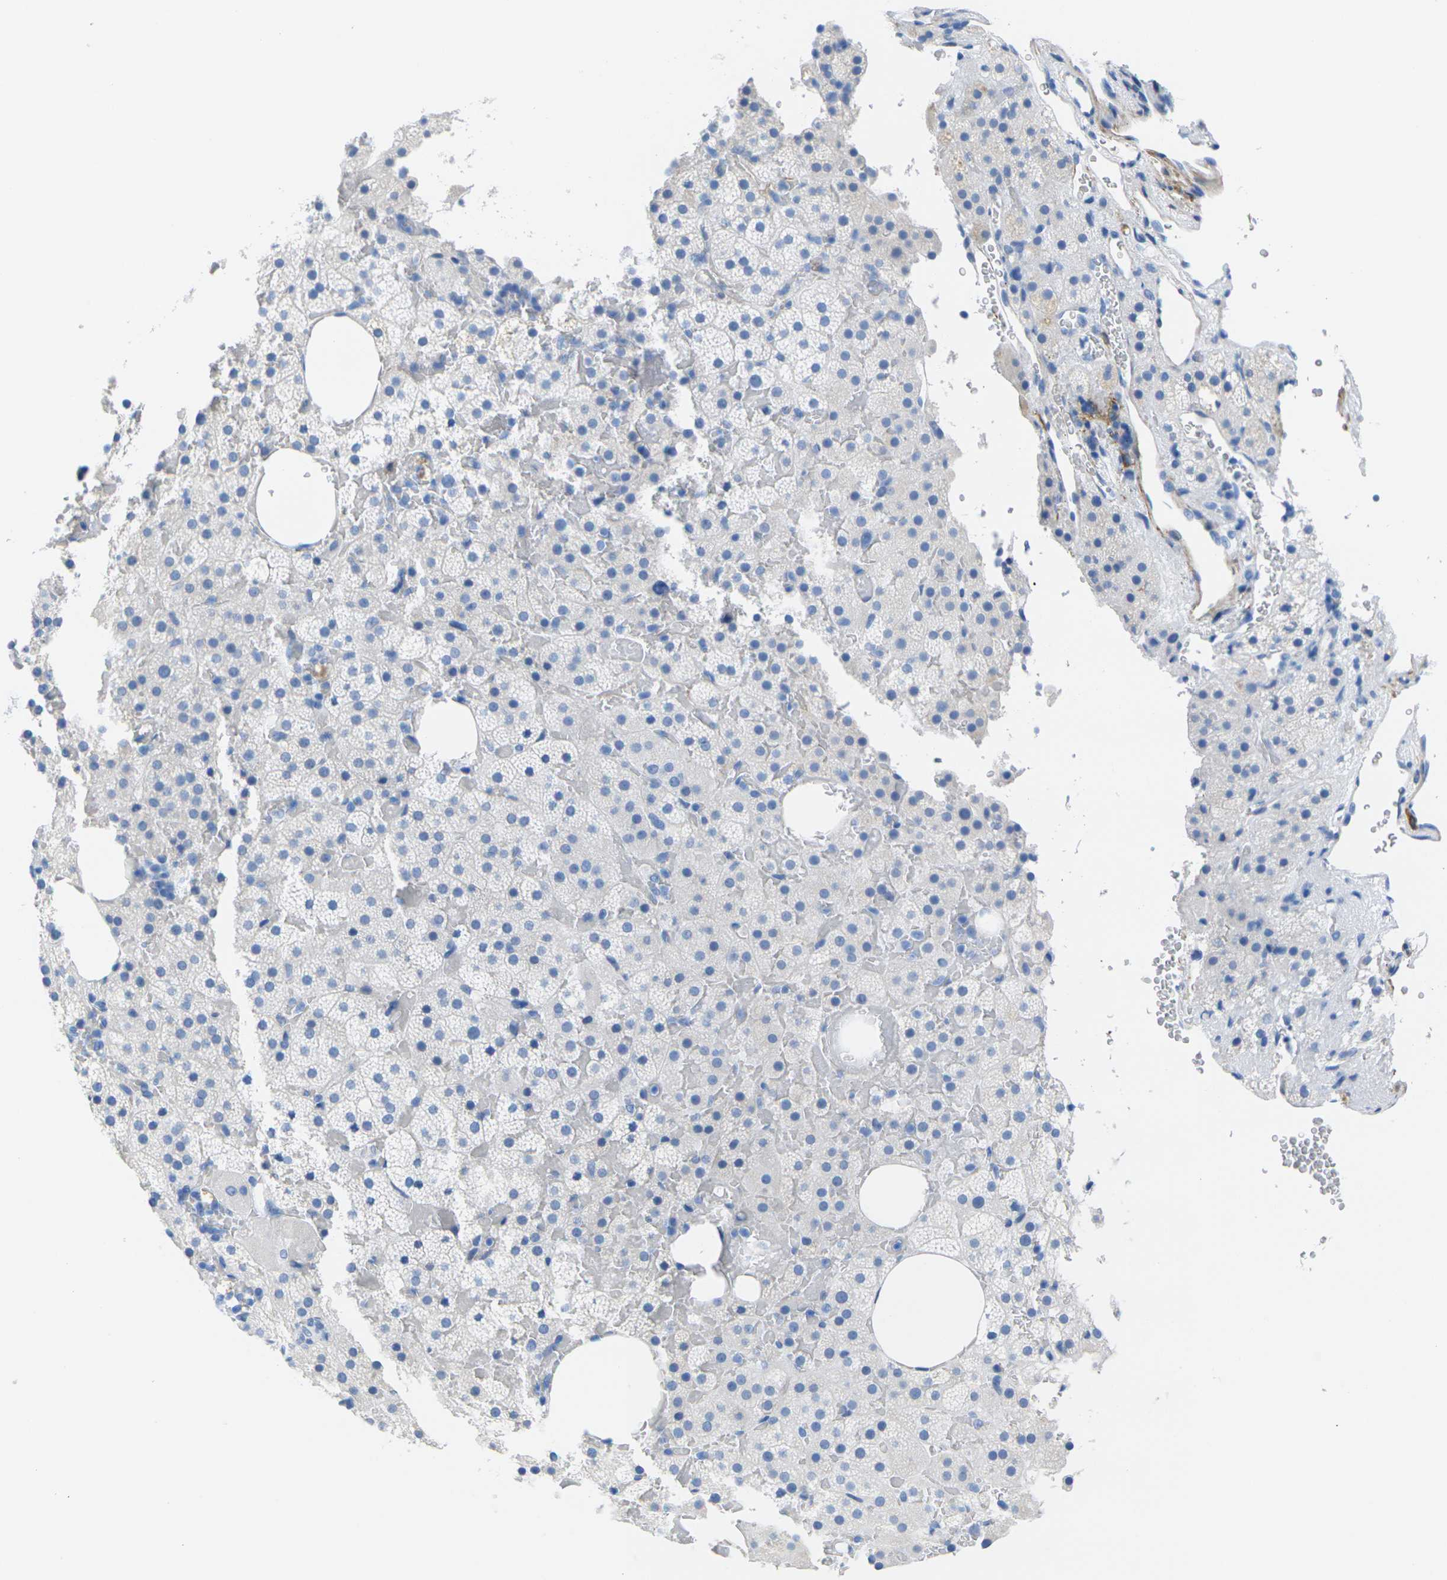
{"staining": {"intensity": "negative", "quantity": "none", "location": "none"}, "tissue": "adrenal gland", "cell_type": "Glandular cells", "image_type": "normal", "snomed": [{"axis": "morphology", "description": "Normal tissue, NOS"}, {"axis": "topography", "description": "Adrenal gland"}], "caption": "IHC histopathology image of normal adrenal gland: adrenal gland stained with DAB exhibits no significant protein staining in glandular cells.", "gene": "CNN1", "patient": {"sex": "female", "age": 59}}